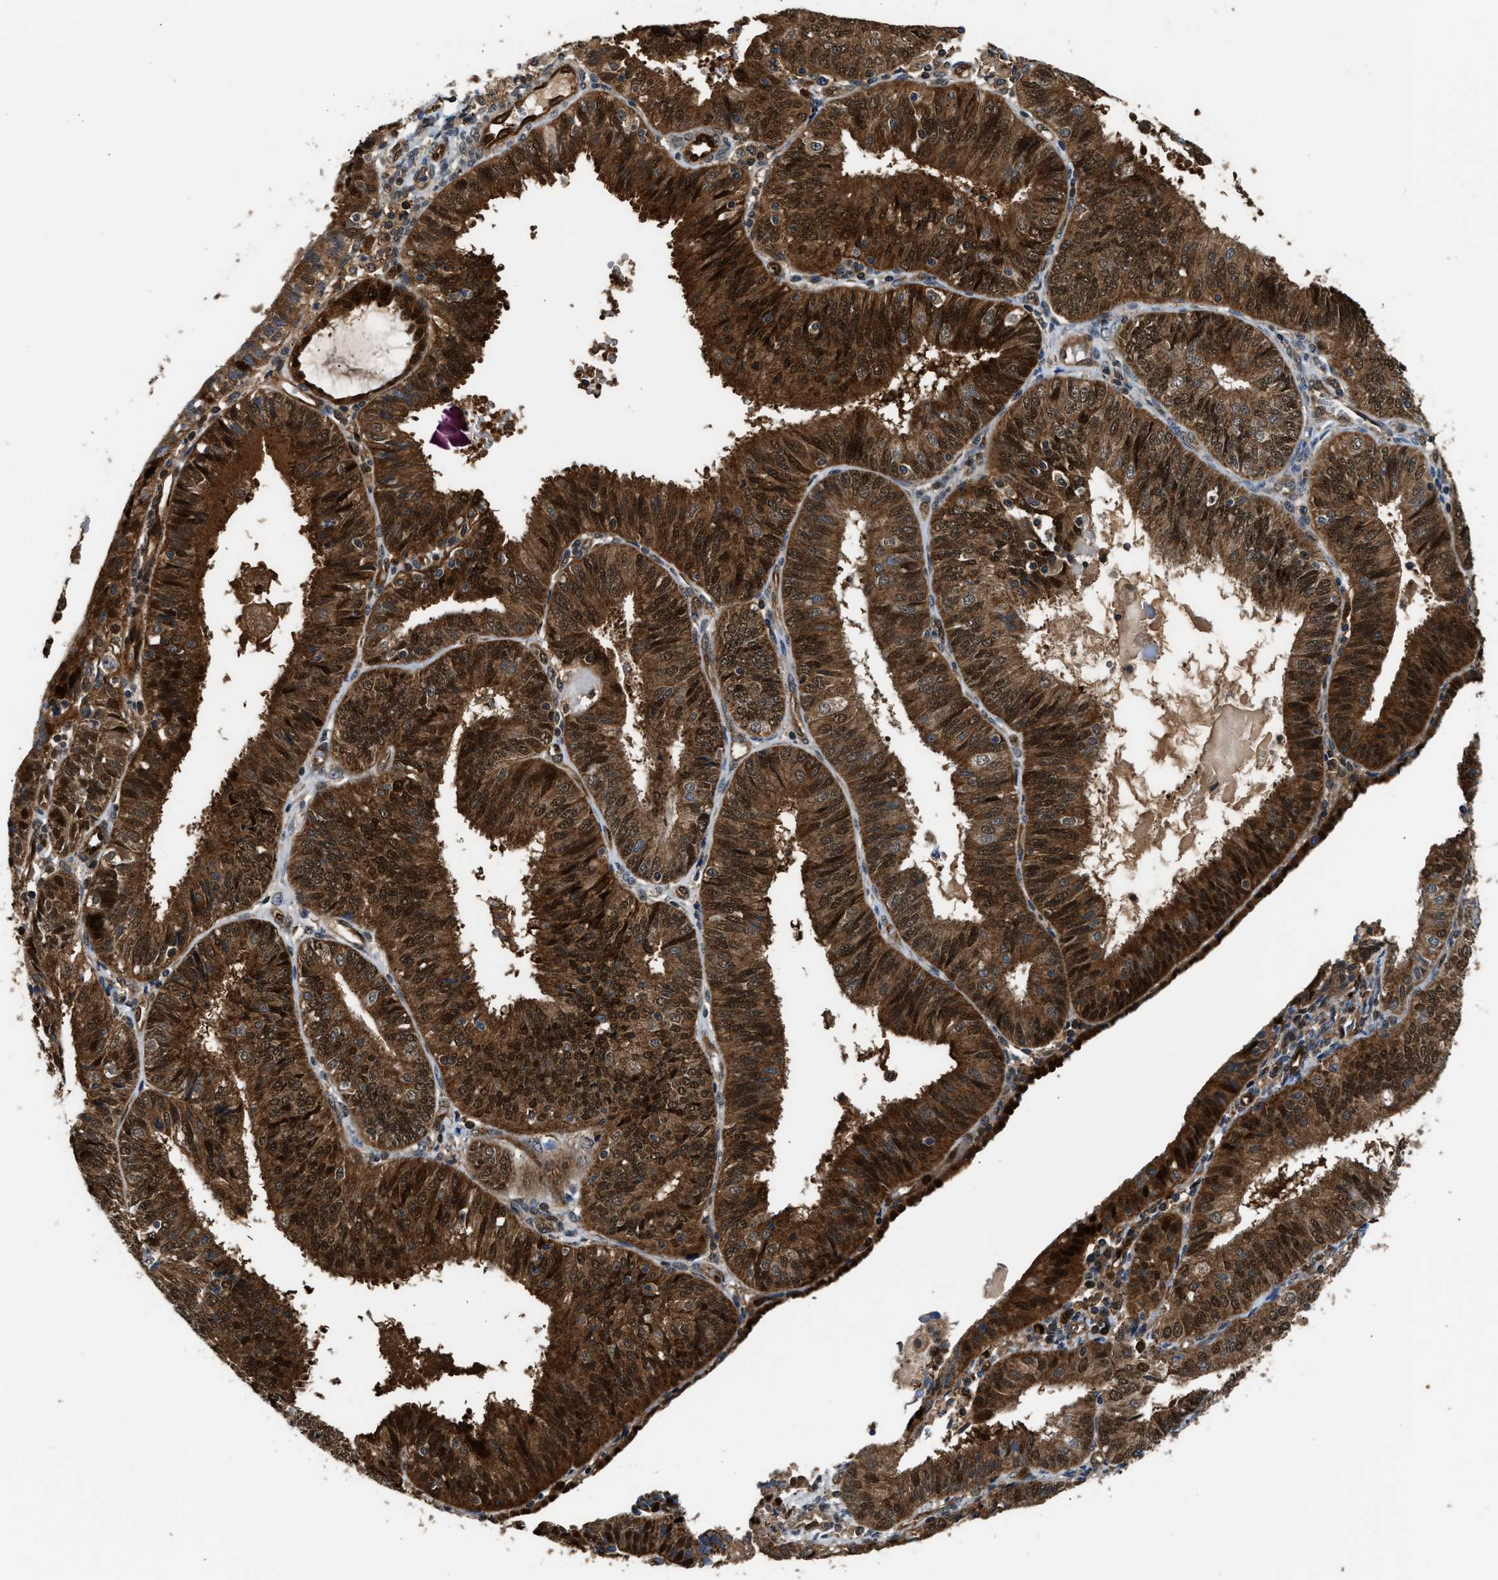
{"staining": {"intensity": "strong", "quantity": ">75%", "location": "cytoplasmic/membranous,nuclear"}, "tissue": "endometrial cancer", "cell_type": "Tumor cells", "image_type": "cancer", "snomed": [{"axis": "morphology", "description": "Adenocarcinoma, NOS"}, {"axis": "topography", "description": "Endometrium"}], "caption": "Immunohistochemistry micrograph of endometrial cancer stained for a protein (brown), which exhibits high levels of strong cytoplasmic/membranous and nuclear staining in approximately >75% of tumor cells.", "gene": "PPA1", "patient": {"sex": "female", "age": 58}}